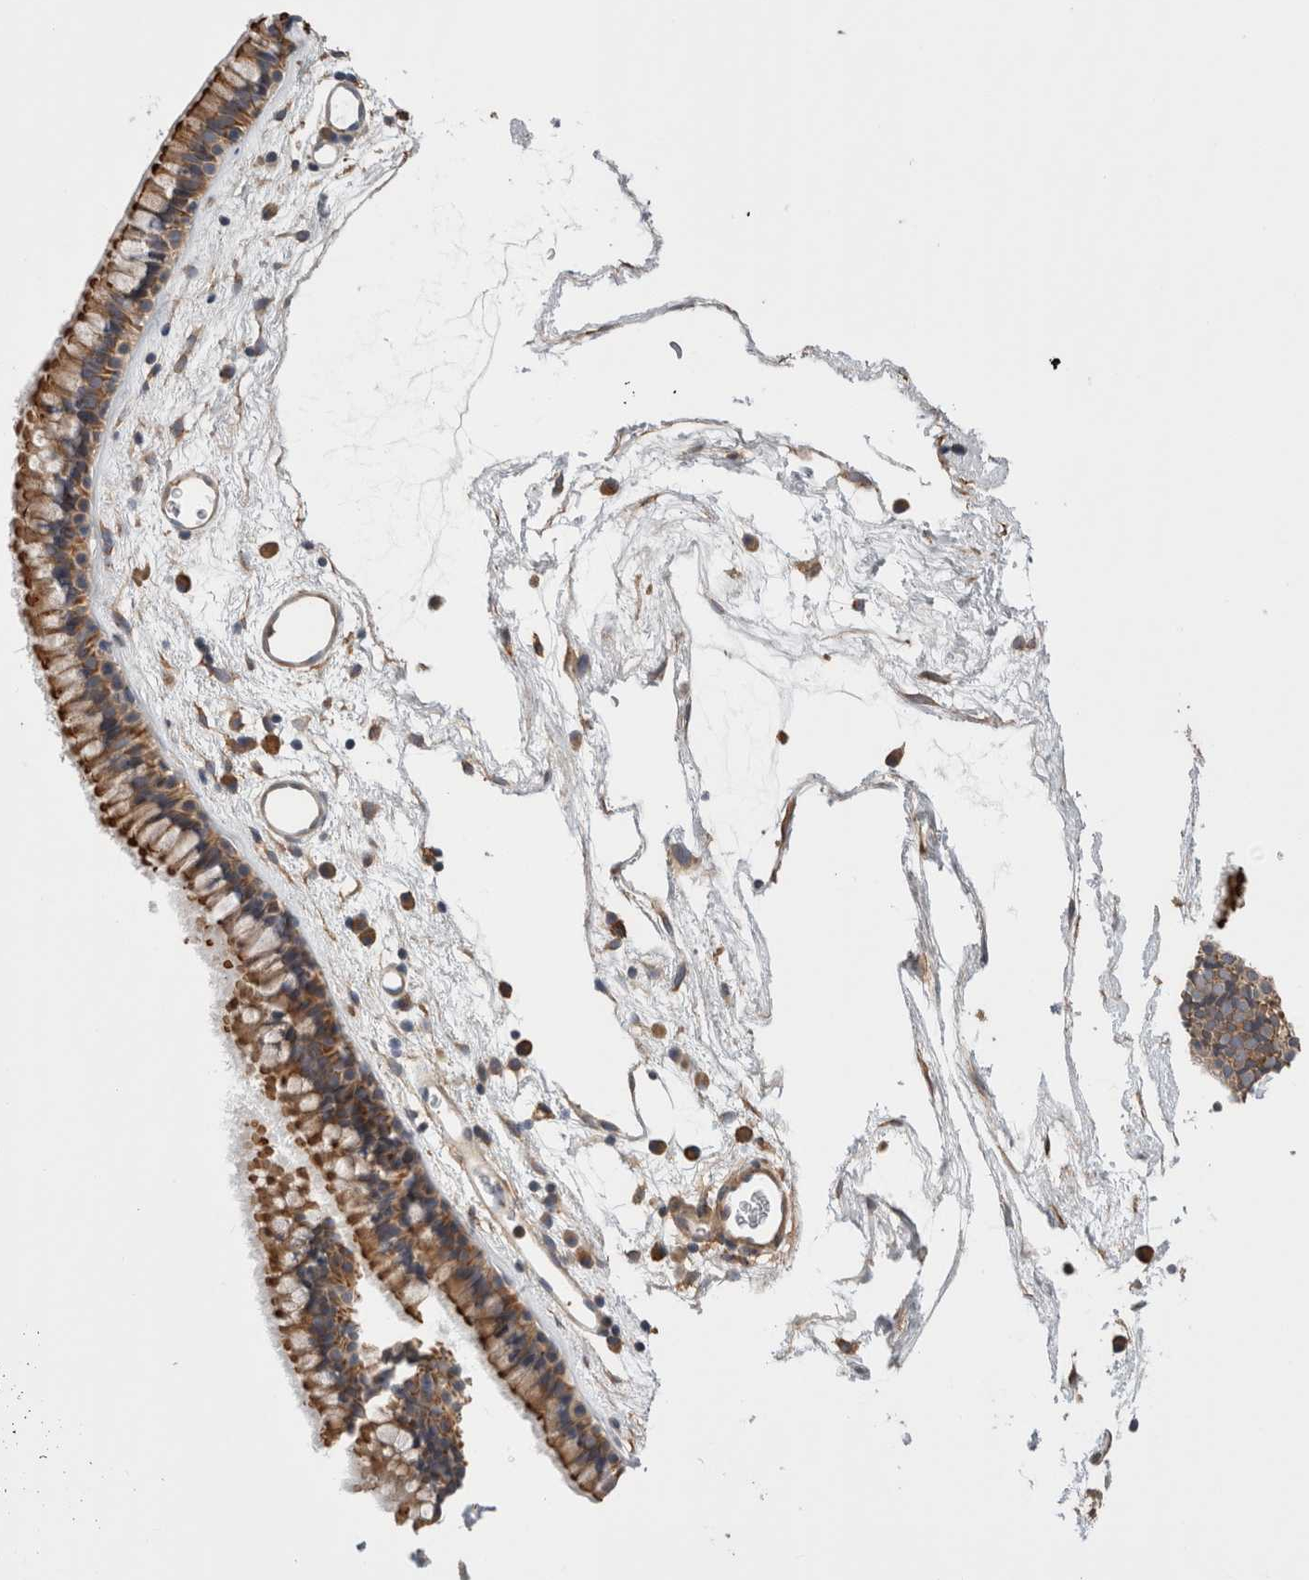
{"staining": {"intensity": "strong", "quantity": ">75%", "location": "cytoplasmic/membranous"}, "tissue": "nasopharynx", "cell_type": "Respiratory epithelial cells", "image_type": "normal", "snomed": [{"axis": "morphology", "description": "Normal tissue, NOS"}, {"axis": "morphology", "description": "Inflammation, NOS"}, {"axis": "topography", "description": "Nasopharynx"}], "caption": "Immunohistochemistry (IHC) of normal nasopharynx exhibits high levels of strong cytoplasmic/membranous expression in approximately >75% of respiratory epithelial cells.", "gene": "SMAP2", "patient": {"sex": "male", "age": 48}}